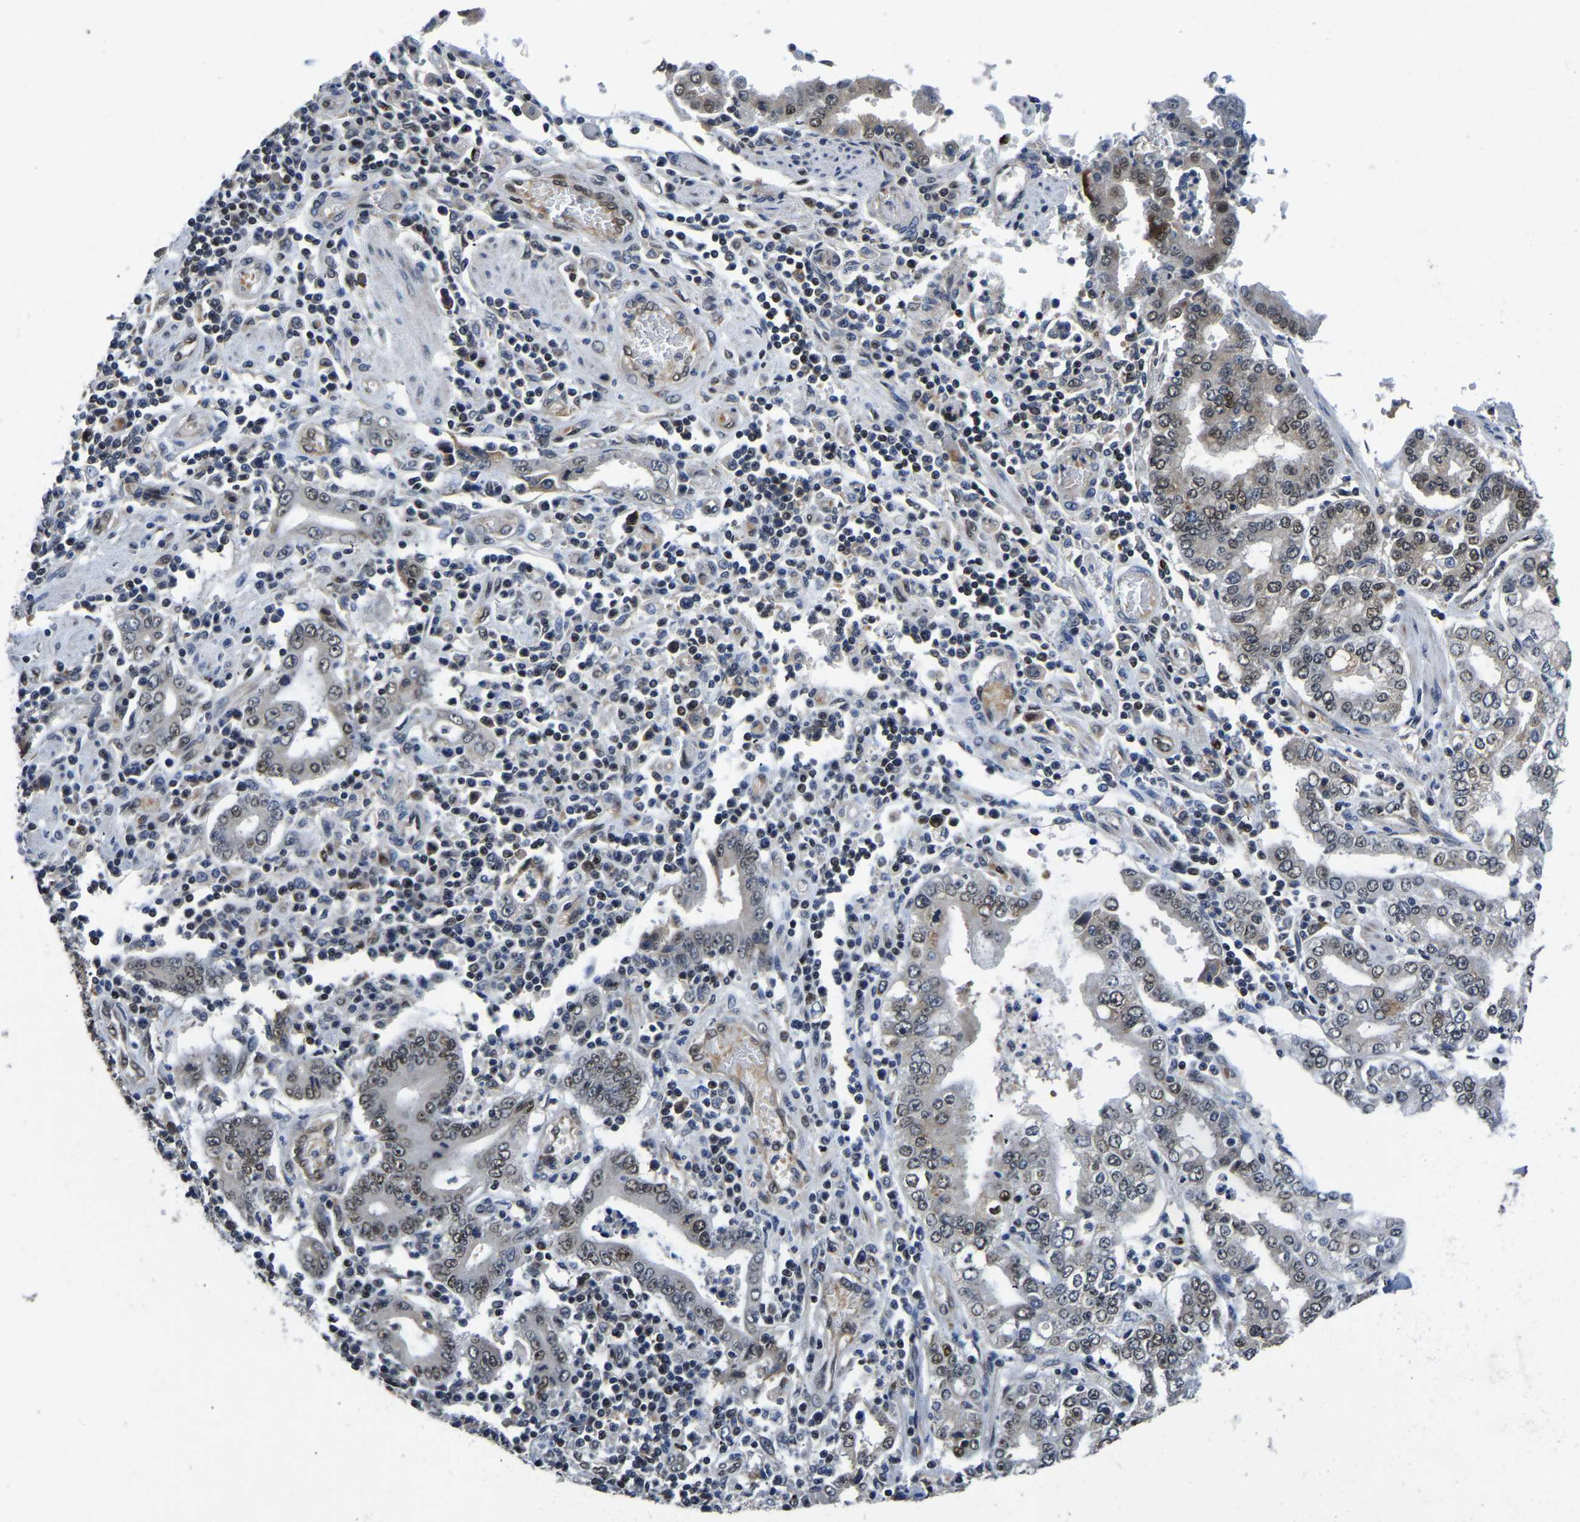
{"staining": {"intensity": "weak", "quantity": "25%-75%", "location": "nuclear"}, "tissue": "stomach cancer", "cell_type": "Tumor cells", "image_type": "cancer", "snomed": [{"axis": "morphology", "description": "Adenocarcinoma, NOS"}, {"axis": "topography", "description": "Stomach"}], "caption": "This image shows immunohistochemistry staining of human stomach cancer (adenocarcinoma), with low weak nuclear expression in approximately 25%-75% of tumor cells.", "gene": "DFFA", "patient": {"sex": "male", "age": 76}}